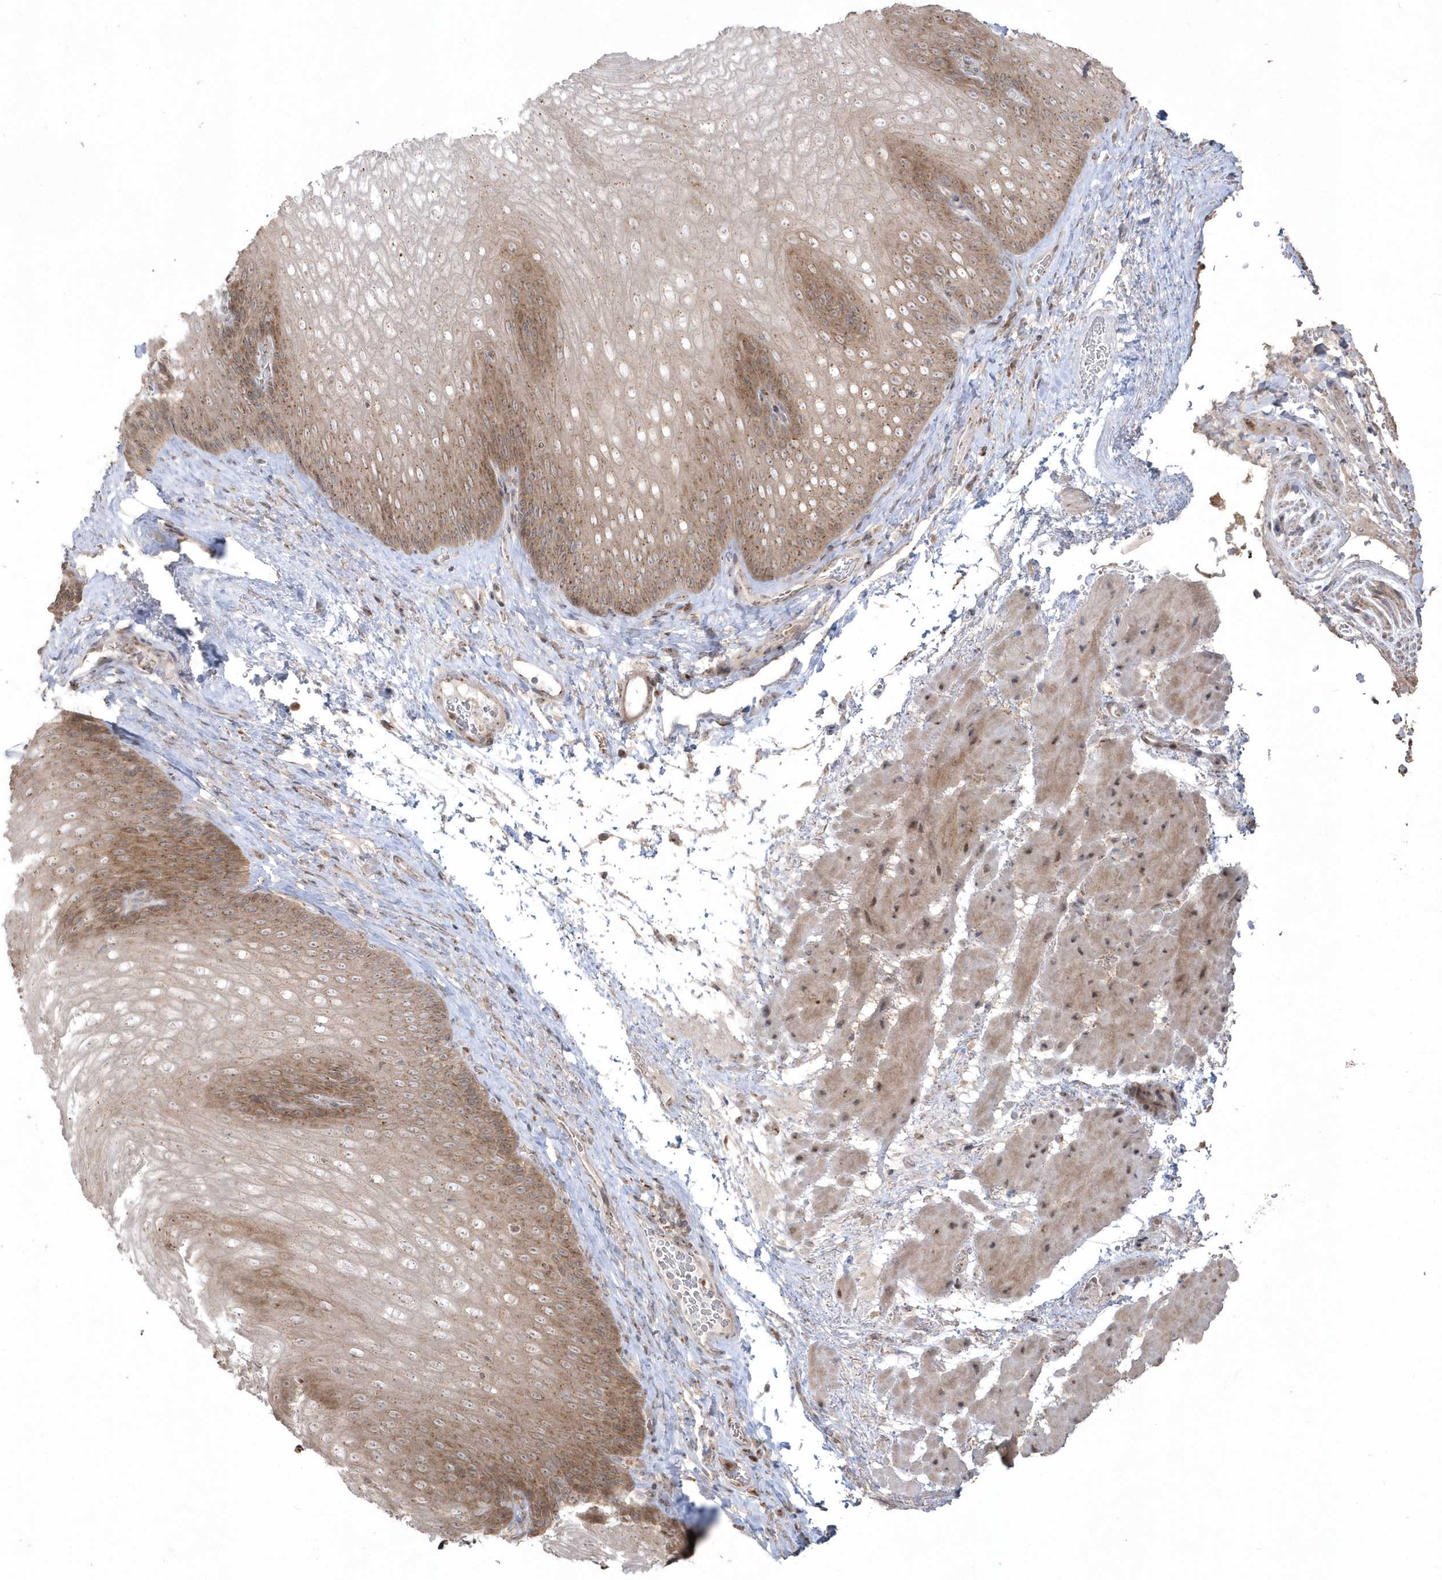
{"staining": {"intensity": "moderate", "quantity": "25%-75%", "location": "cytoplasmic/membranous"}, "tissue": "esophagus", "cell_type": "Squamous epithelial cells", "image_type": "normal", "snomed": [{"axis": "morphology", "description": "Normal tissue, NOS"}, {"axis": "topography", "description": "Esophagus"}], "caption": "This photomicrograph displays immunohistochemistry staining of benign human esophagus, with medium moderate cytoplasmic/membranous staining in about 25%-75% of squamous epithelial cells.", "gene": "GEMIN6", "patient": {"sex": "female", "age": 66}}